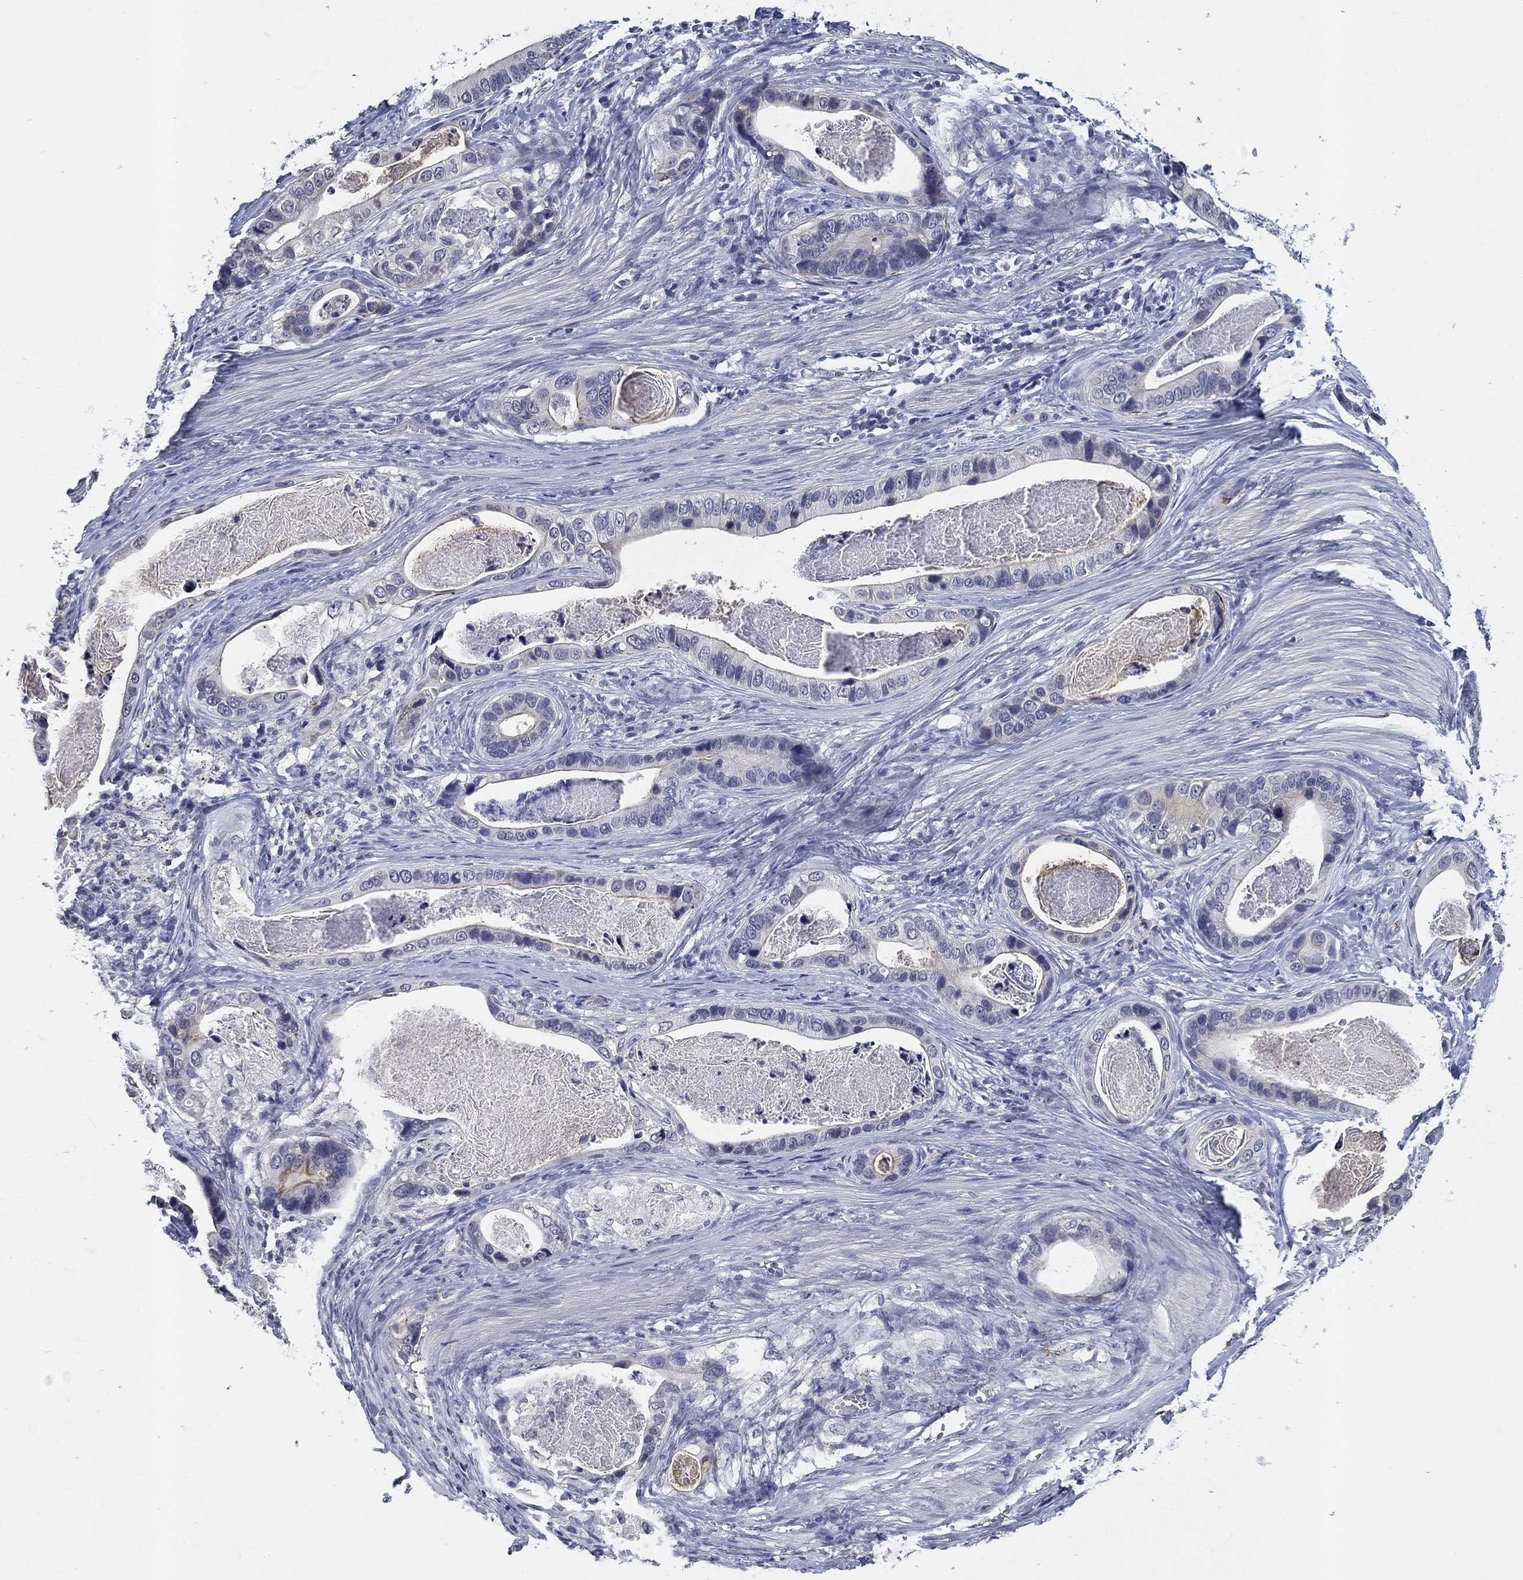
{"staining": {"intensity": "negative", "quantity": "none", "location": "none"}, "tissue": "stomach cancer", "cell_type": "Tumor cells", "image_type": "cancer", "snomed": [{"axis": "morphology", "description": "Adenocarcinoma, NOS"}, {"axis": "topography", "description": "Stomach"}], "caption": "Stomach adenocarcinoma was stained to show a protein in brown. There is no significant expression in tumor cells.", "gene": "OTUB2", "patient": {"sex": "male", "age": 84}}